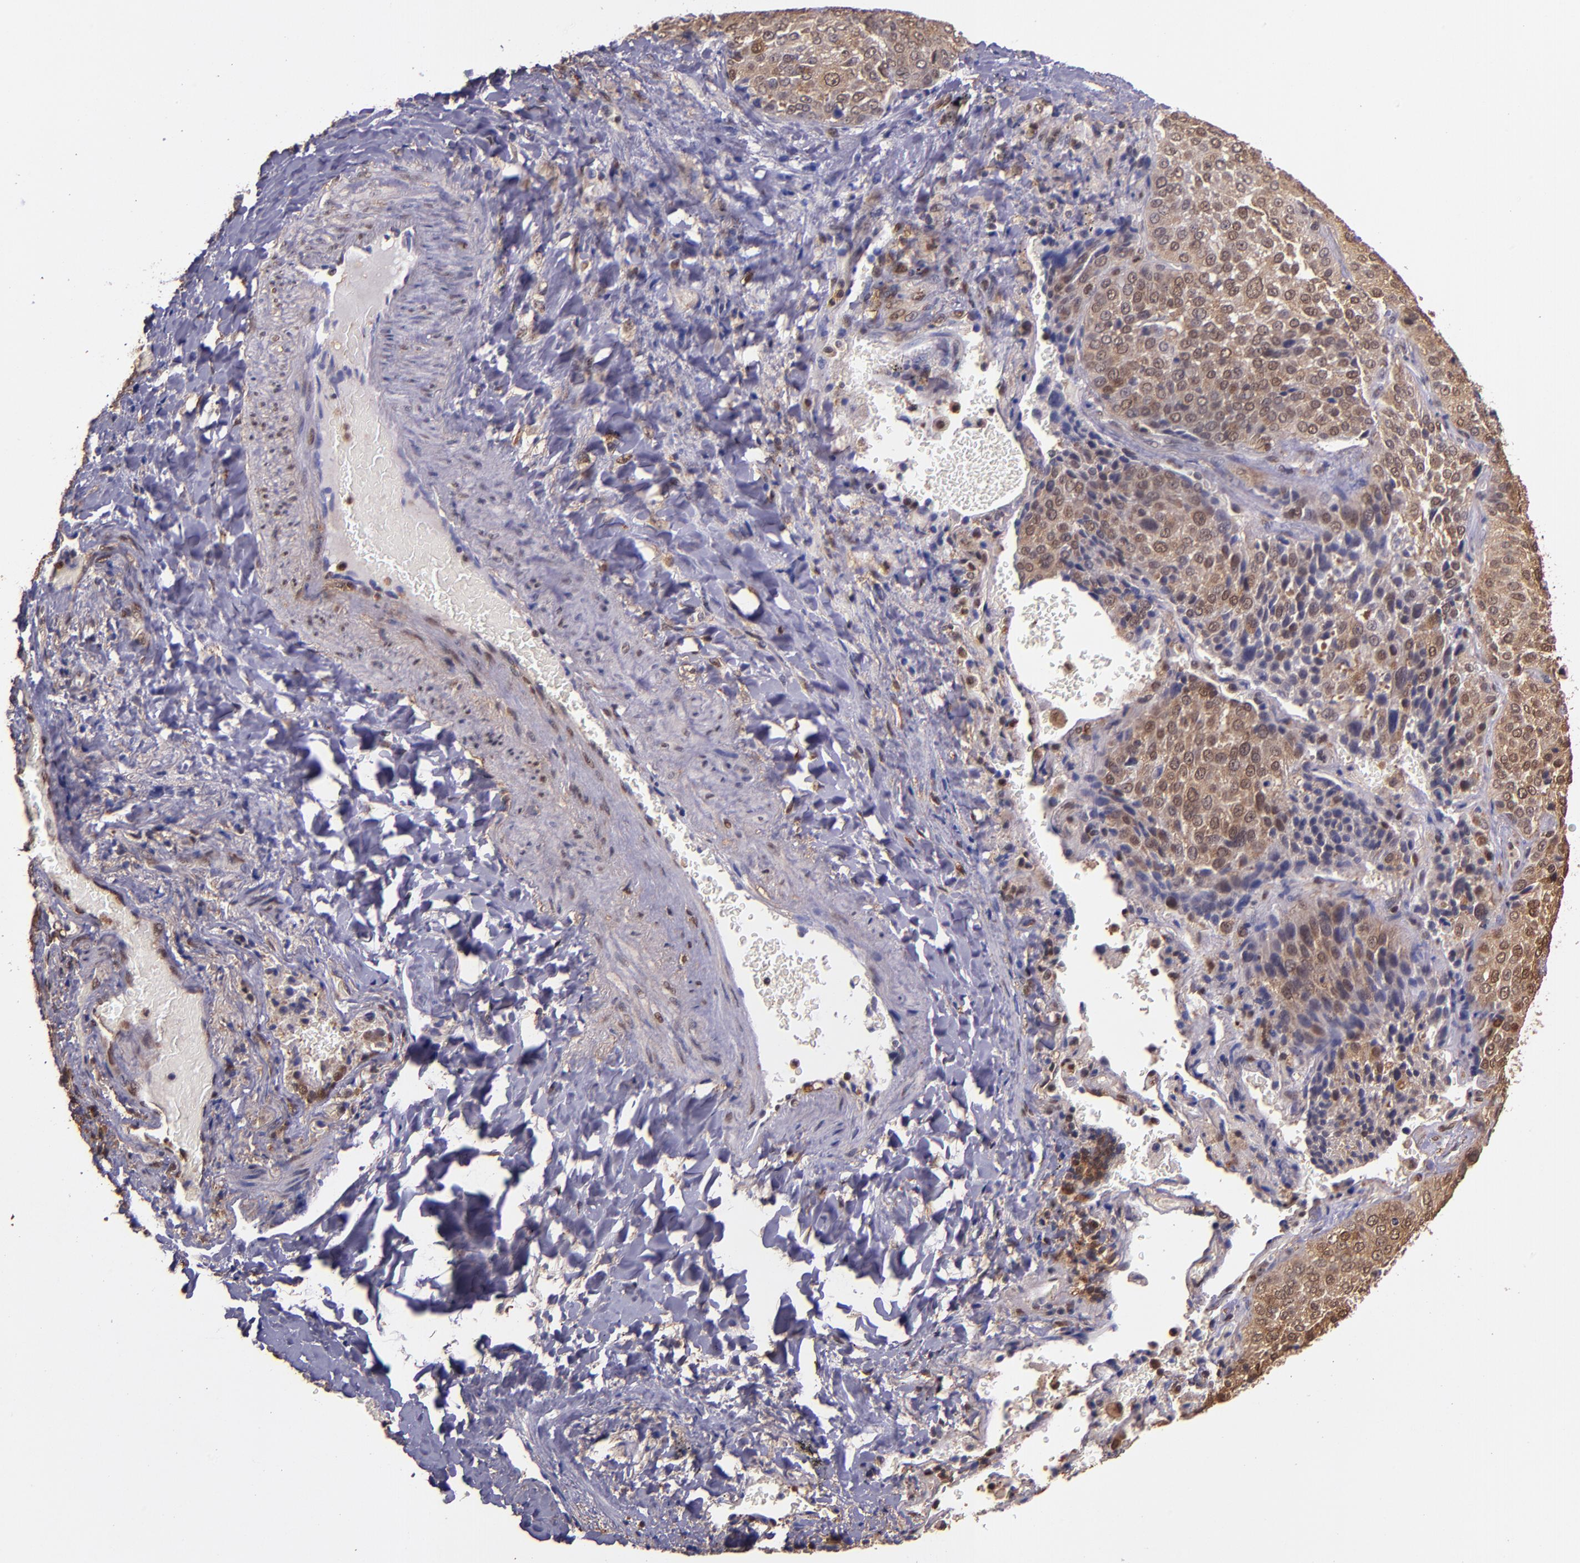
{"staining": {"intensity": "moderate", "quantity": ">75%", "location": "cytoplasmic/membranous,nuclear"}, "tissue": "lung cancer", "cell_type": "Tumor cells", "image_type": "cancer", "snomed": [{"axis": "morphology", "description": "Squamous cell carcinoma, NOS"}, {"axis": "topography", "description": "Lung"}], "caption": "Immunohistochemical staining of squamous cell carcinoma (lung) exhibits medium levels of moderate cytoplasmic/membranous and nuclear positivity in about >75% of tumor cells.", "gene": "STAT6", "patient": {"sex": "male", "age": 54}}